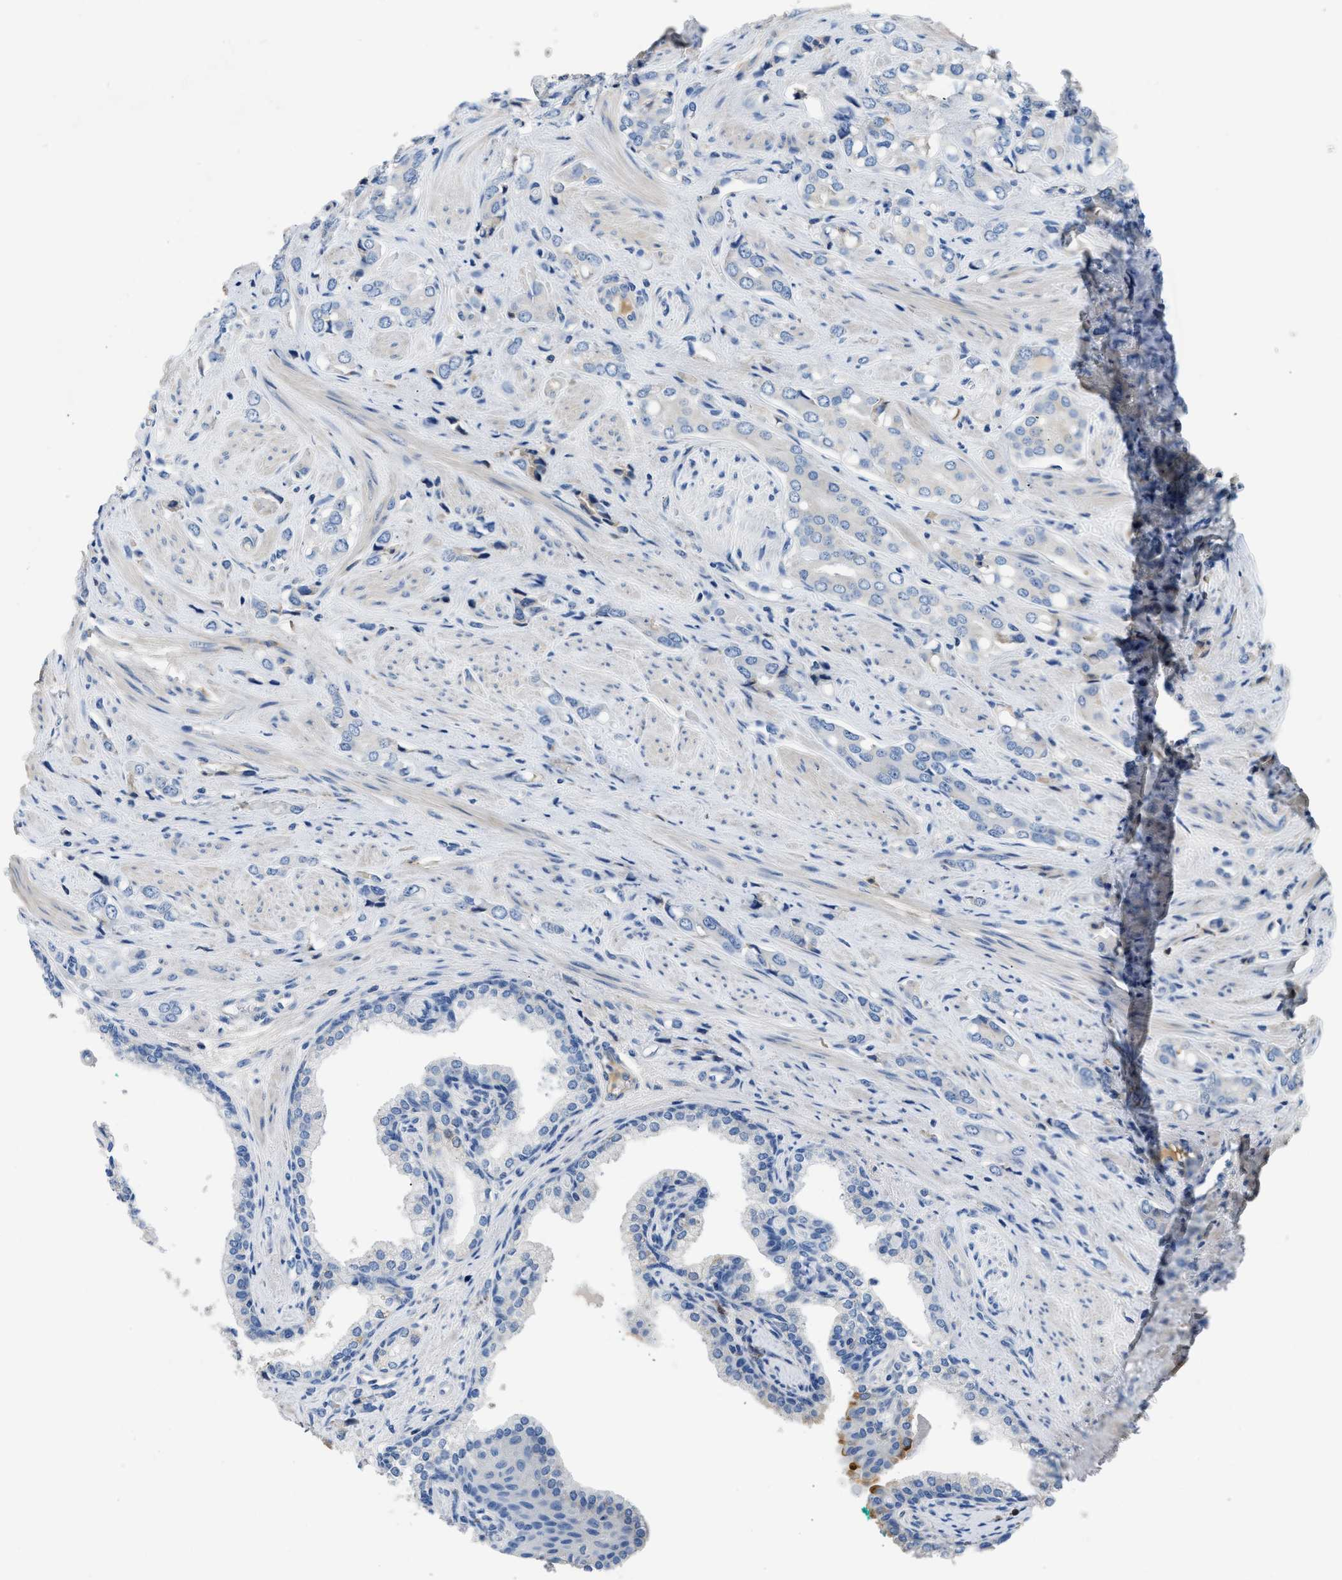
{"staining": {"intensity": "negative", "quantity": "none", "location": "none"}, "tissue": "prostate cancer", "cell_type": "Tumor cells", "image_type": "cancer", "snomed": [{"axis": "morphology", "description": "Adenocarcinoma, High grade"}, {"axis": "topography", "description": "Prostate"}], "caption": "IHC of human adenocarcinoma (high-grade) (prostate) reveals no staining in tumor cells.", "gene": "C1S", "patient": {"sex": "male", "age": 52}}